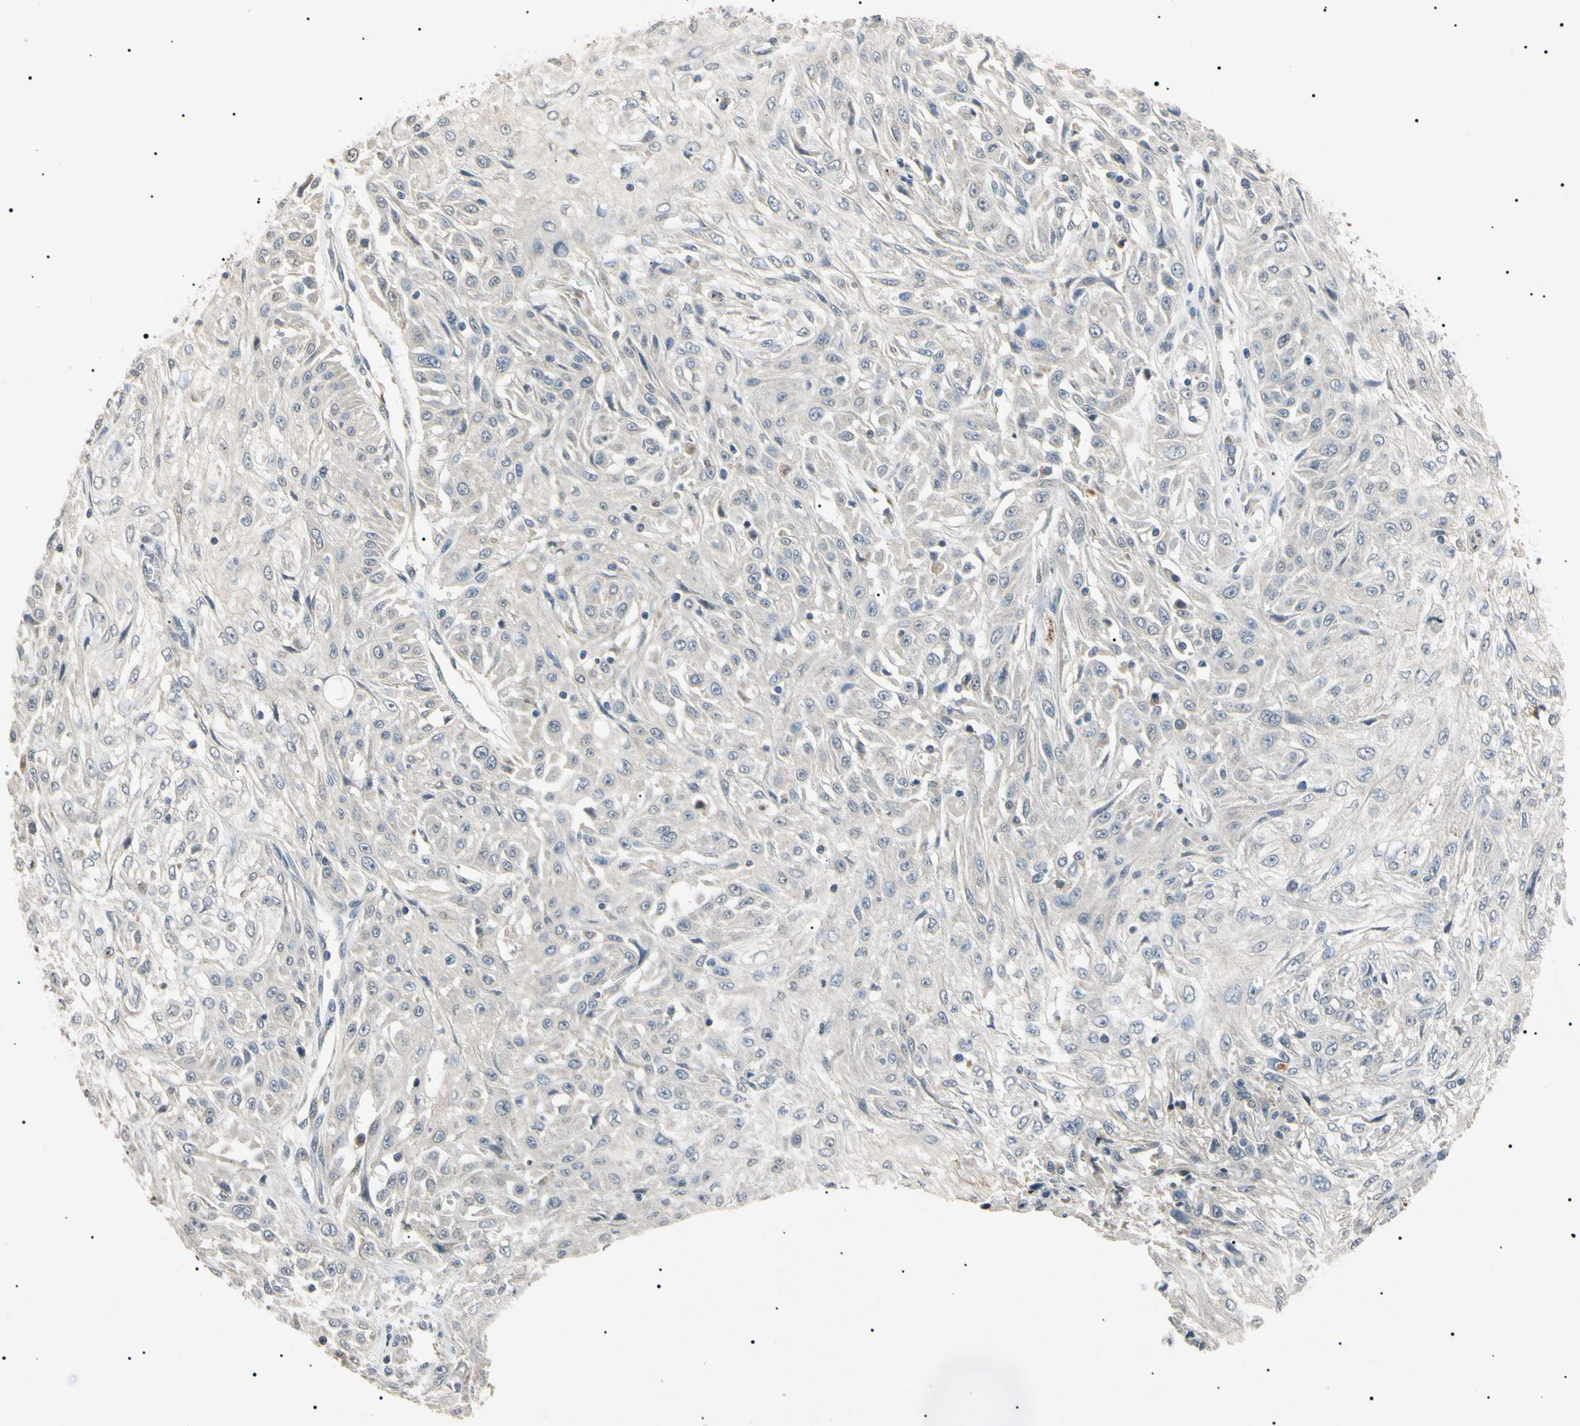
{"staining": {"intensity": "negative", "quantity": "none", "location": "none"}, "tissue": "skin cancer", "cell_type": "Tumor cells", "image_type": "cancer", "snomed": [{"axis": "morphology", "description": "Squamous cell carcinoma, NOS"}, {"axis": "morphology", "description": "Squamous cell carcinoma, metastatic, NOS"}, {"axis": "topography", "description": "Skin"}, {"axis": "topography", "description": "Lymph node"}], "caption": "This is an immunohistochemistry photomicrograph of human skin cancer. There is no positivity in tumor cells.", "gene": "TUBB4A", "patient": {"sex": "male", "age": 75}}